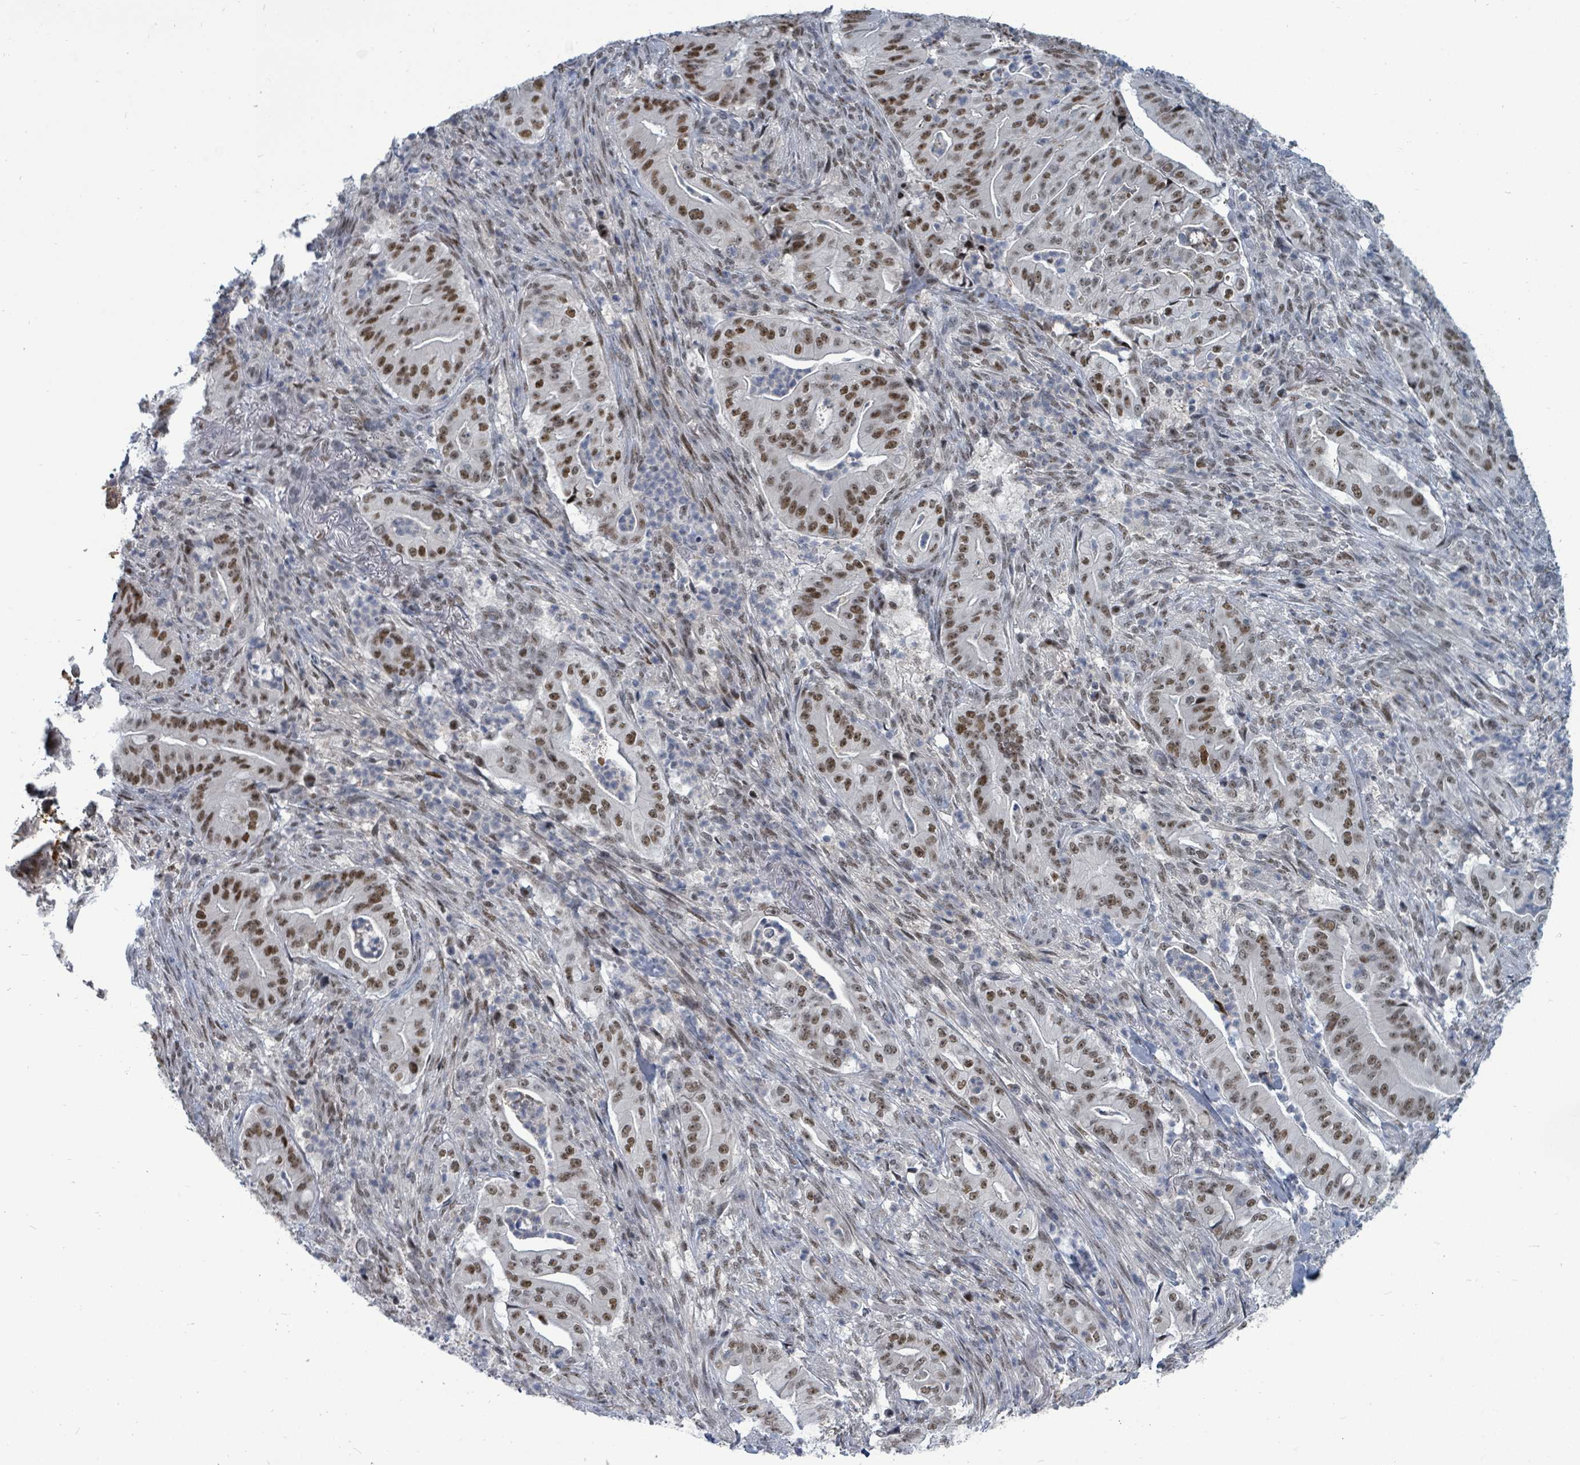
{"staining": {"intensity": "moderate", "quantity": ">75%", "location": "nuclear"}, "tissue": "pancreatic cancer", "cell_type": "Tumor cells", "image_type": "cancer", "snomed": [{"axis": "morphology", "description": "Adenocarcinoma, NOS"}, {"axis": "topography", "description": "Pancreas"}], "caption": "Immunohistochemical staining of human pancreatic adenocarcinoma demonstrates moderate nuclear protein positivity in approximately >75% of tumor cells. Immunohistochemistry (ihc) stains the protein of interest in brown and the nuclei are stained blue.", "gene": "UCK1", "patient": {"sex": "male", "age": 71}}